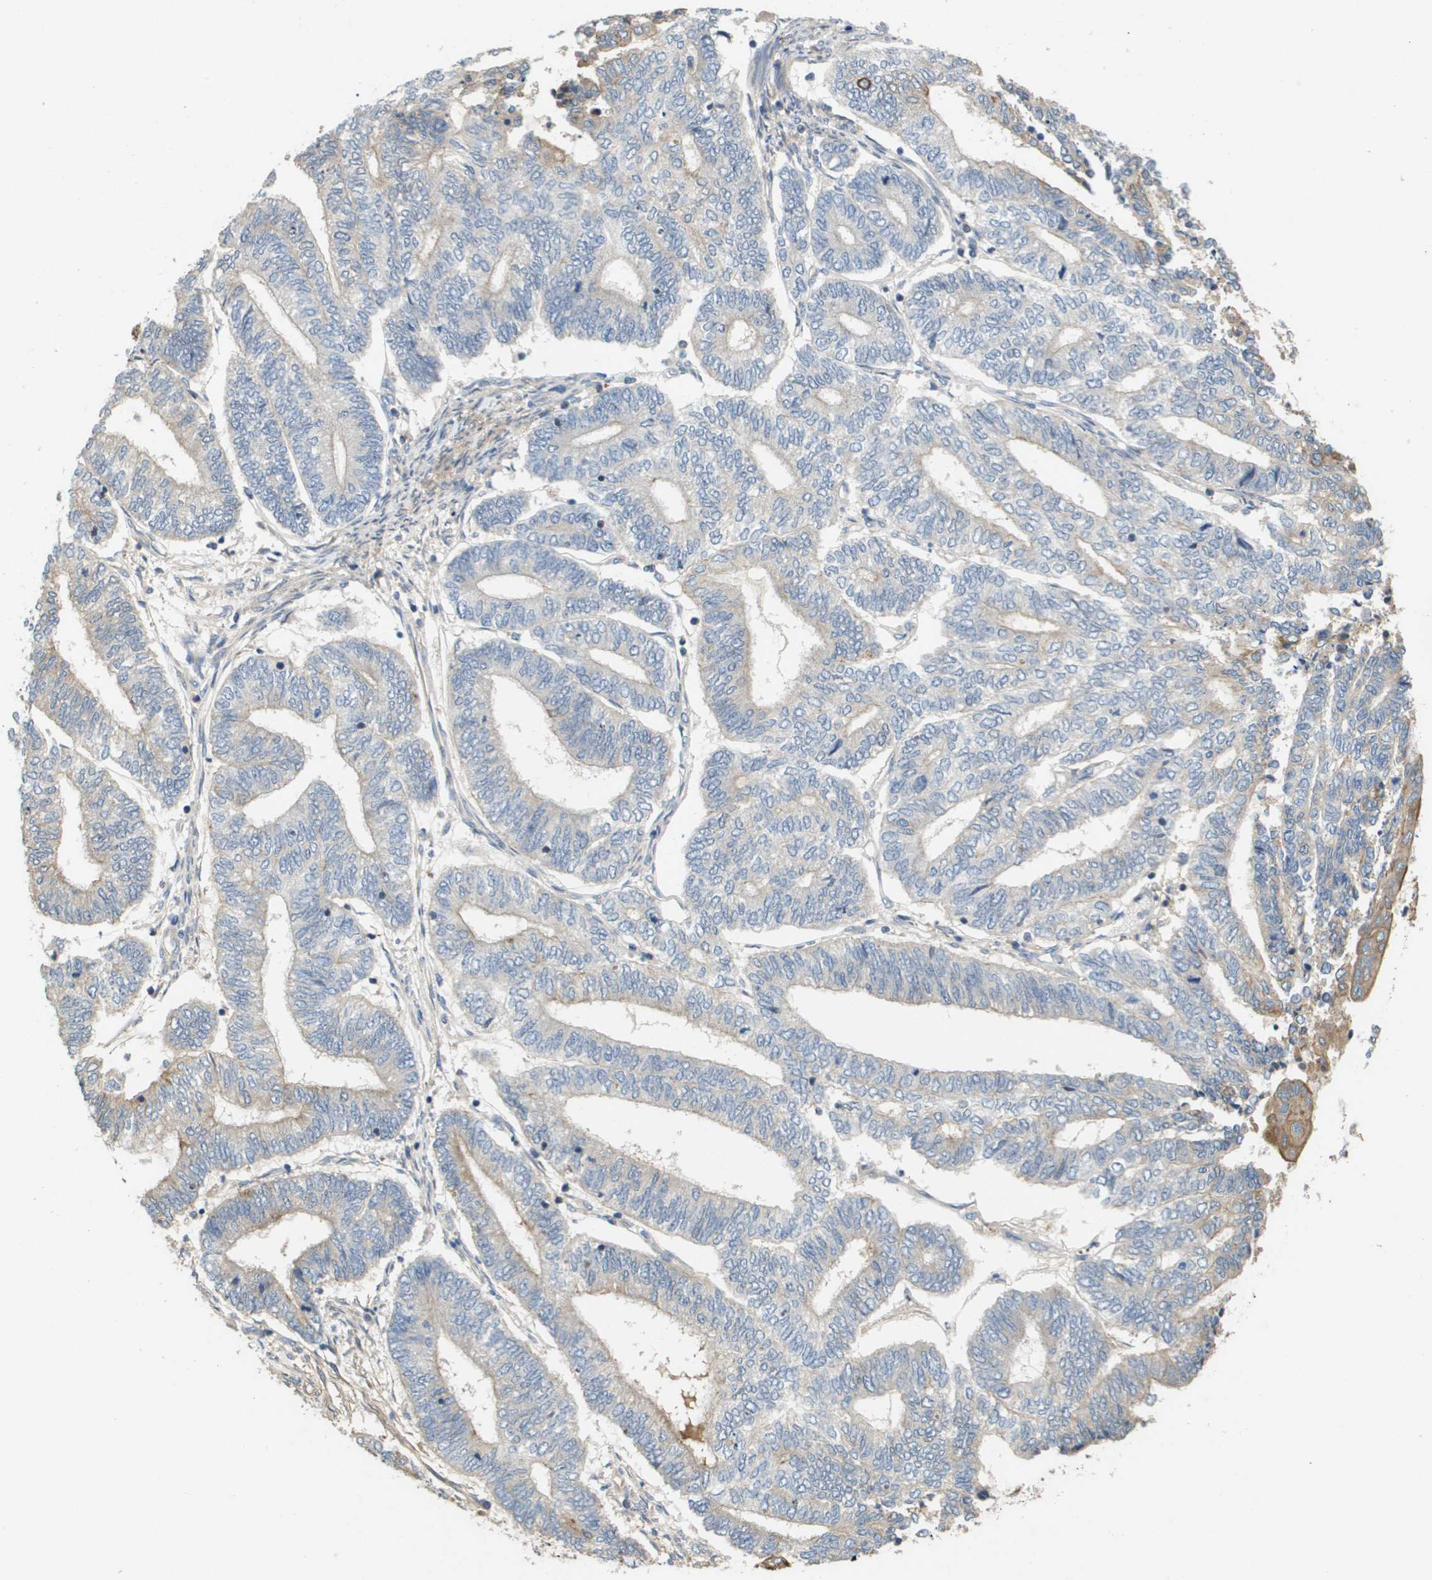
{"staining": {"intensity": "weak", "quantity": "<25%", "location": "cytoplasmic/membranous"}, "tissue": "endometrial cancer", "cell_type": "Tumor cells", "image_type": "cancer", "snomed": [{"axis": "morphology", "description": "Adenocarcinoma, NOS"}, {"axis": "topography", "description": "Uterus"}, {"axis": "topography", "description": "Endometrium"}], "caption": "This image is of endometrial cancer stained with immunohistochemistry (IHC) to label a protein in brown with the nuclei are counter-stained blue. There is no positivity in tumor cells. (DAB immunohistochemistry visualized using brightfield microscopy, high magnification).", "gene": "KRT23", "patient": {"sex": "female", "age": 70}}